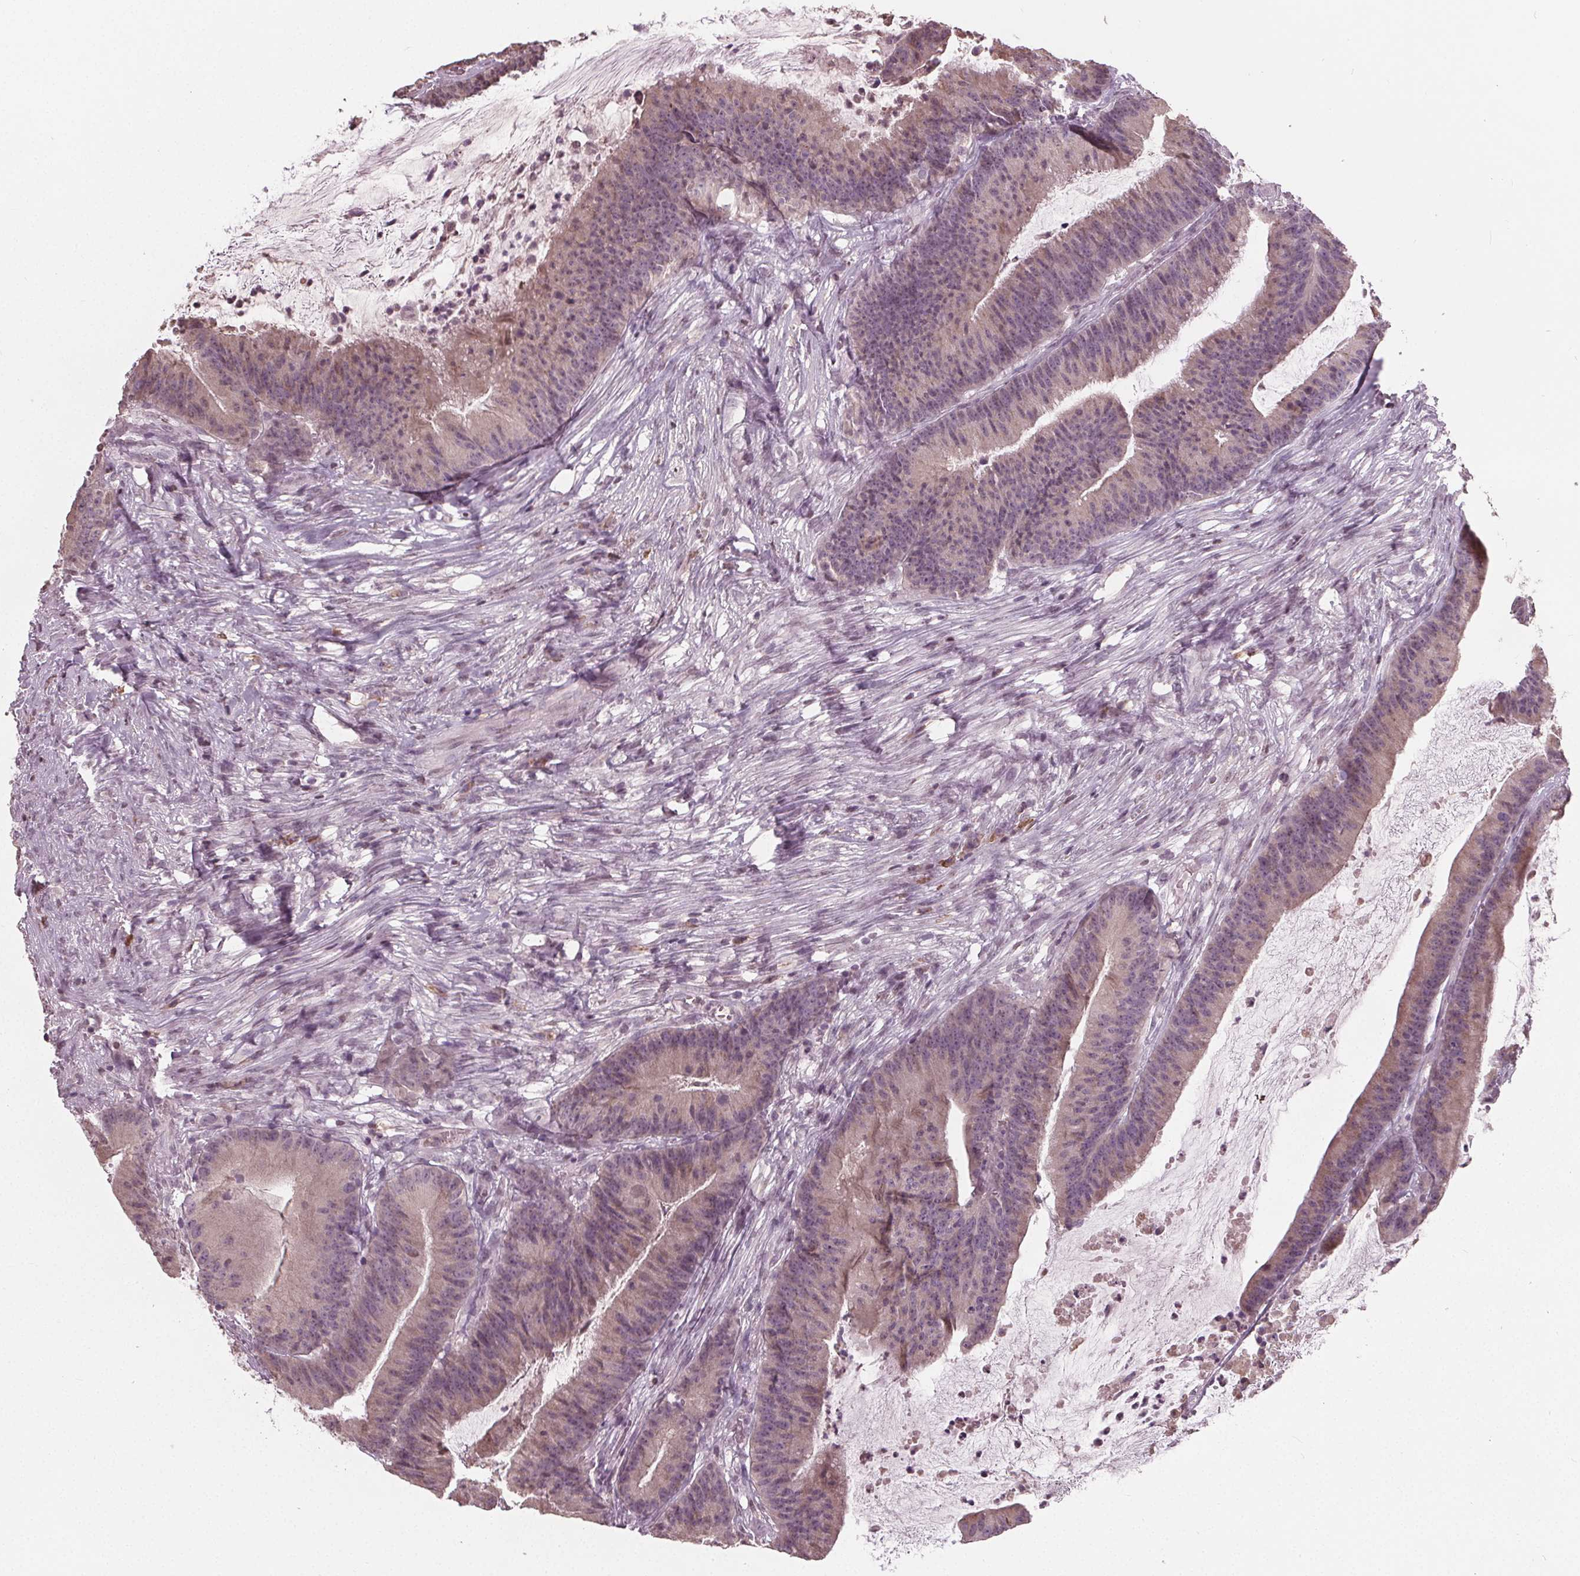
{"staining": {"intensity": "weak", "quantity": "<25%", "location": "cytoplasmic/membranous"}, "tissue": "colorectal cancer", "cell_type": "Tumor cells", "image_type": "cancer", "snomed": [{"axis": "morphology", "description": "Adenocarcinoma, NOS"}, {"axis": "topography", "description": "Colon"}], "caption": "DAB immunohistochemical staining of adenocarcinoma (colorectal) shows no significant positivity in tumor cells. The staining was performed using DAB to visualize the protein expression in brown, while the nuclei were stained in blue with hematoxylin (Magnification: 20x).", "gene": "CXCL16", "patient": {"sex": "female", "age": 78}}